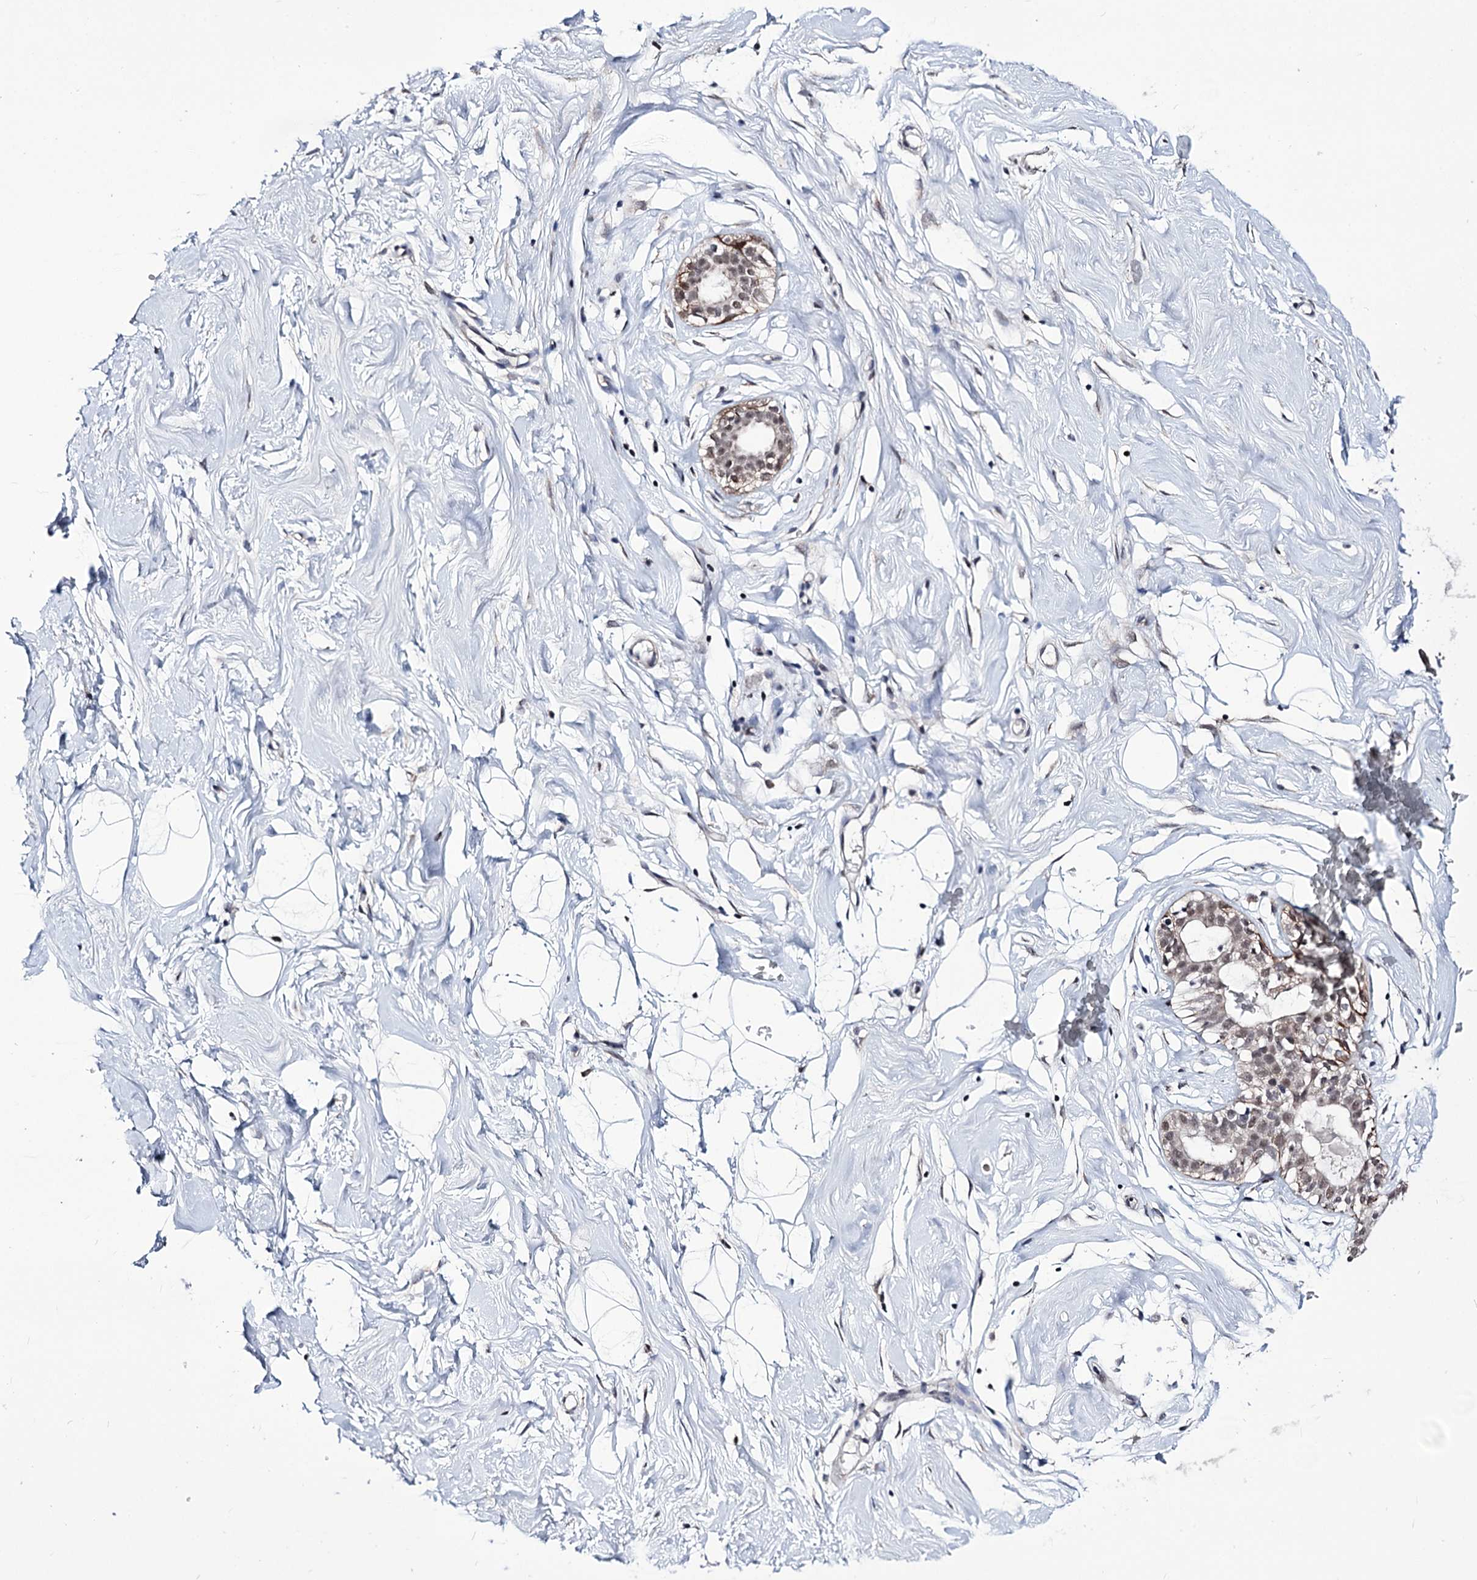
{"staining": {"intensity": "negative", "quantity": "none", "location": "none"}, "tissue": "breast", "cell_type": "Adipocytes", "image_type": "normal", "snomed": [{"axis": "morphology", "description": "Normal tissue, NOS"}, {"axis": "morphology", "description": "Adenoma, NOS"}, {"axis": "topography", "description": "Breast"}], "caption": "DAB (3,3'-diaminobenzidine) immunohistochemical staining of normal human breast reveals no significant expression in adipocytes.", "gene": "PPRC1", "patient": {"sex": "female", "age": 23}}